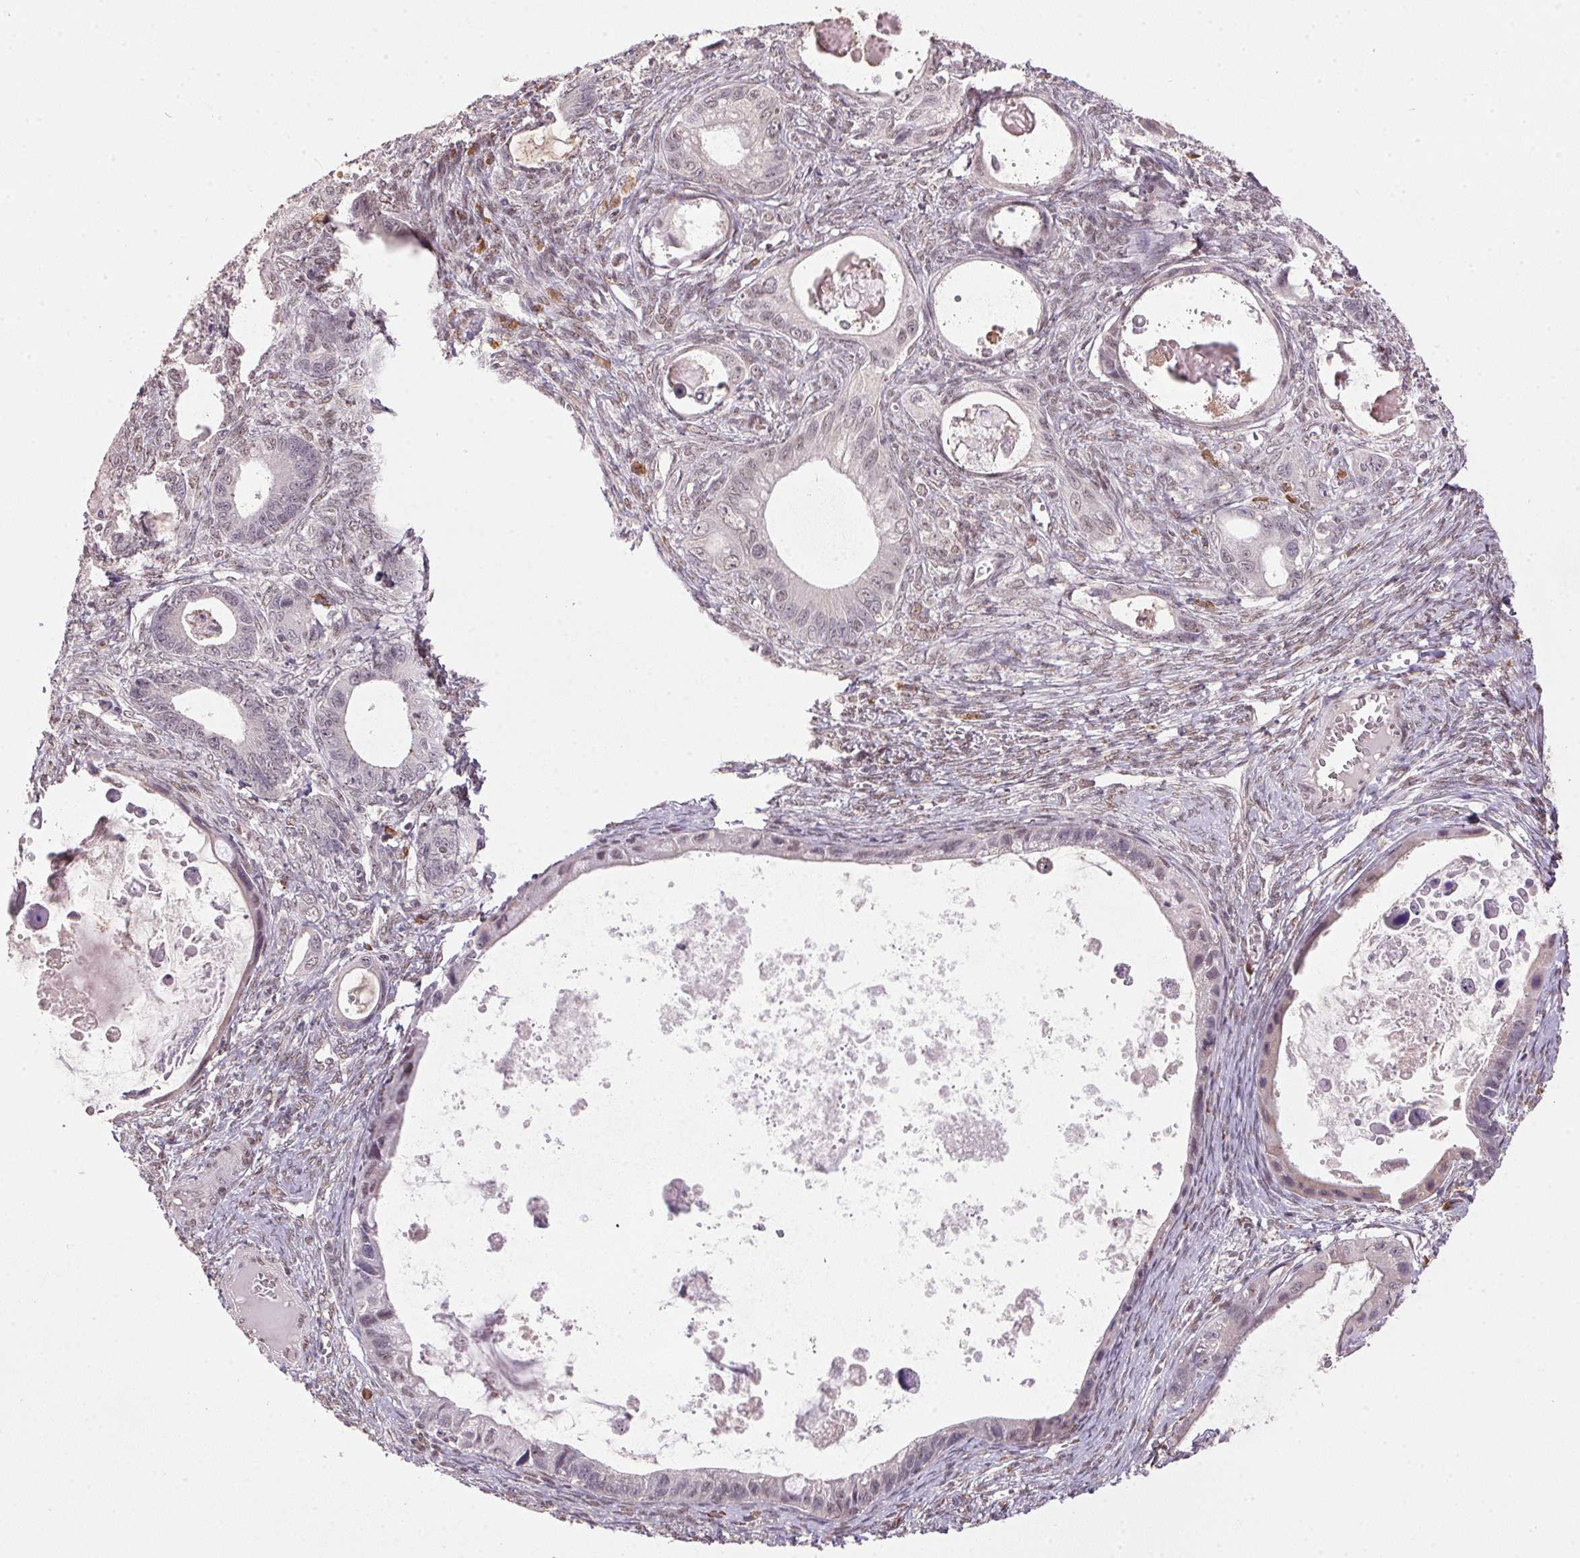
{"staining": {"intensity": "weak", "quantity": "<25%", "location": "nuclear"}, "tissue": "ovarian cancer", "cell_type": "Tumor cells", "image_type": "cancer", "snomed": [{"axis": "morphology", "description": "Cystadenocarcinoma, mucinous, NOS"}, {"axis": "topography", "description": "Ovary"}], "caption": "This is an IHC micrograph of ovarian cancer. There is no expression in tumor cells.", "gene": "ZBTB4", "patient": {"sex": "female", "age": 64}}